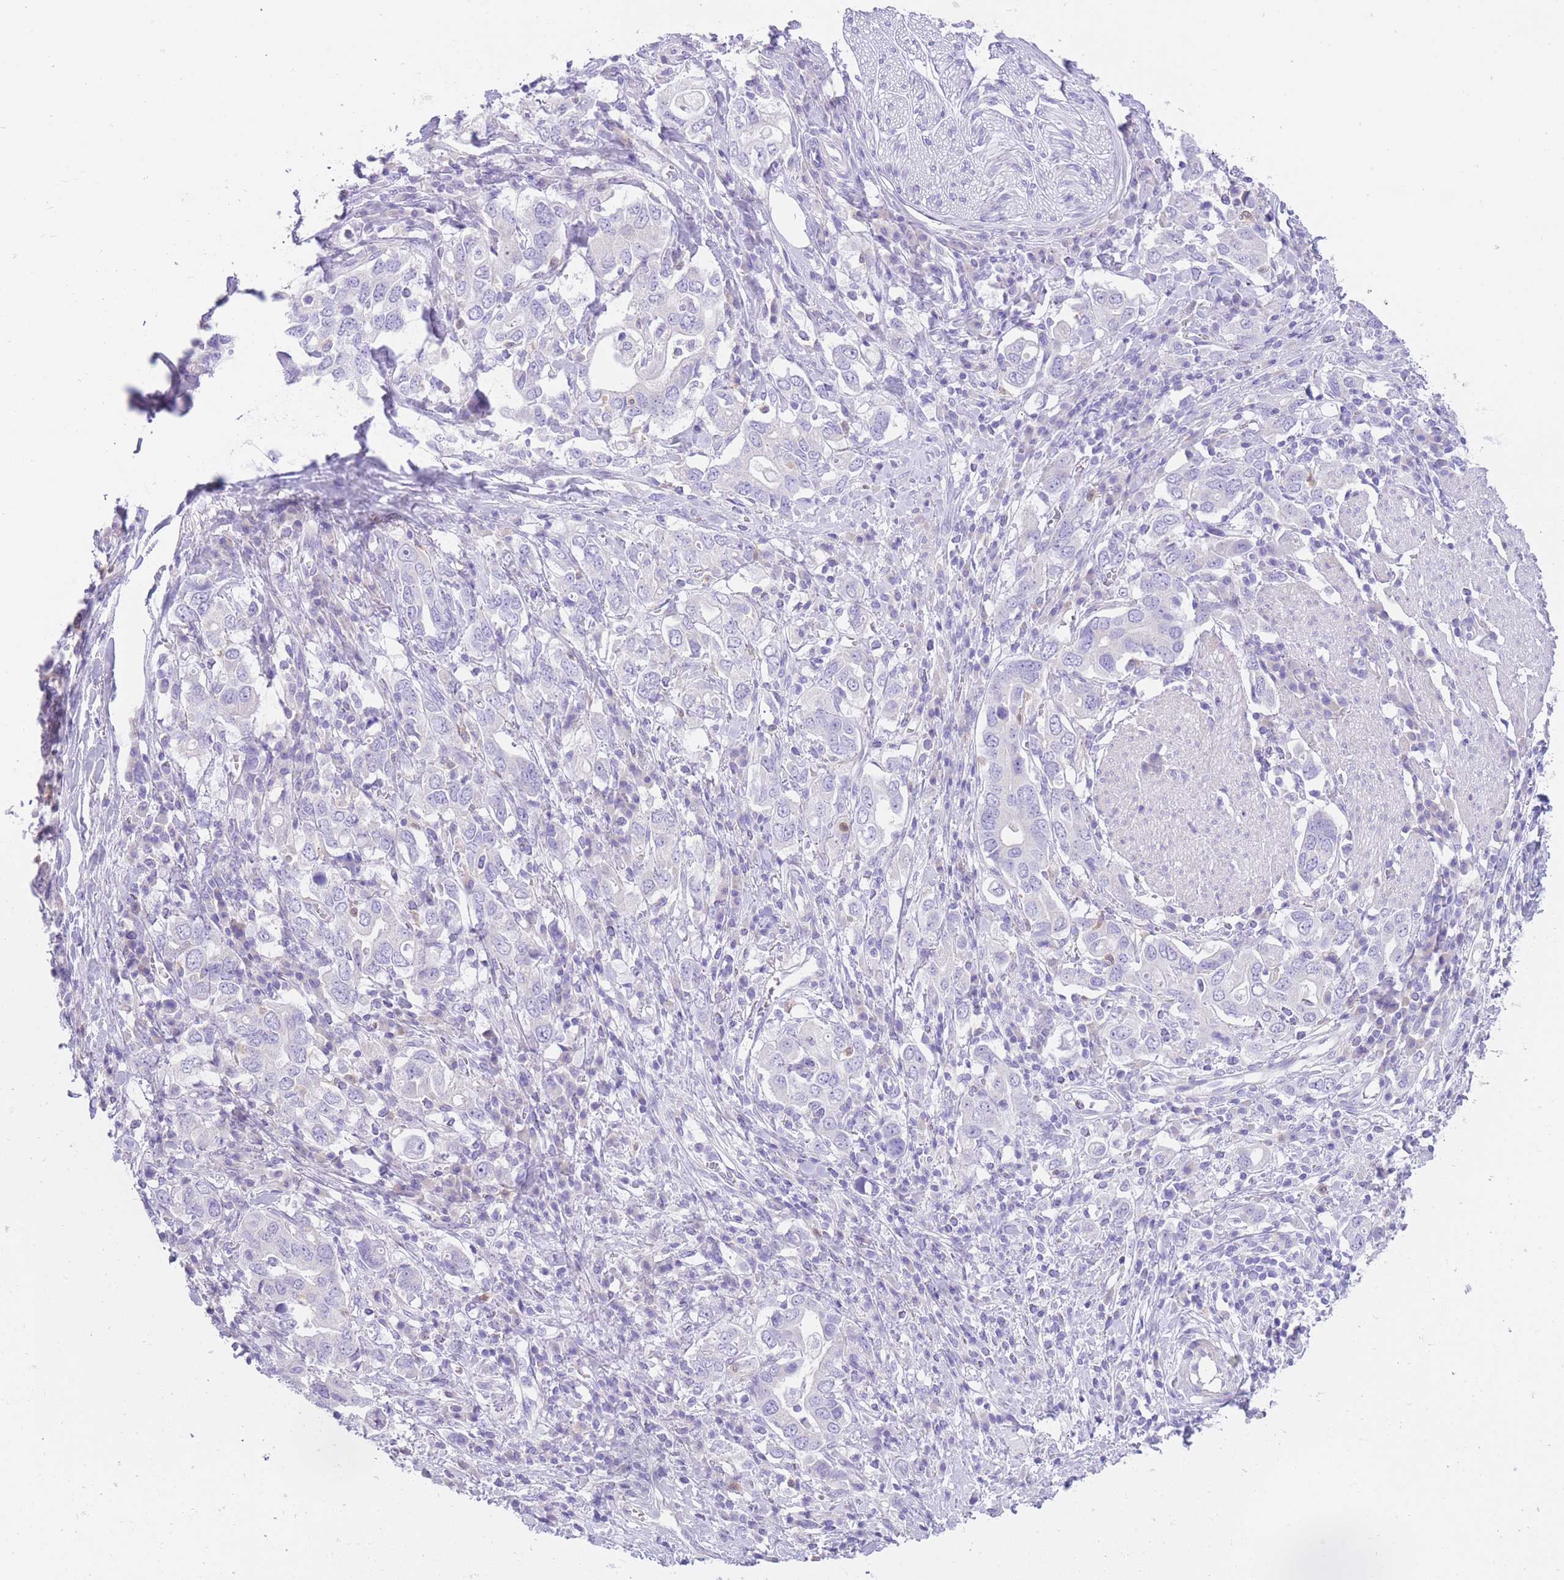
{"staining": {"intensity": "negative", "quantity": "none", "location": "none"}, "tissue": "stomach cancer", "cell_type": "Tumor cells", "image_type": "cancer", "snomed": [{"axis": "morphology", "description": "Adenocarcinoma, NOS"}, {"axis": "topography", "description": "Stomach, upper"}, {"axis": "topography", "description": "Stomach"}], "caption": "Stomach cancer (adenocarcinoma) was stained to show a protein in brown. There is no significant staining in tumor cells.", "gene": "QTRT1", "patient": {"sex": "male", "age": 62}}